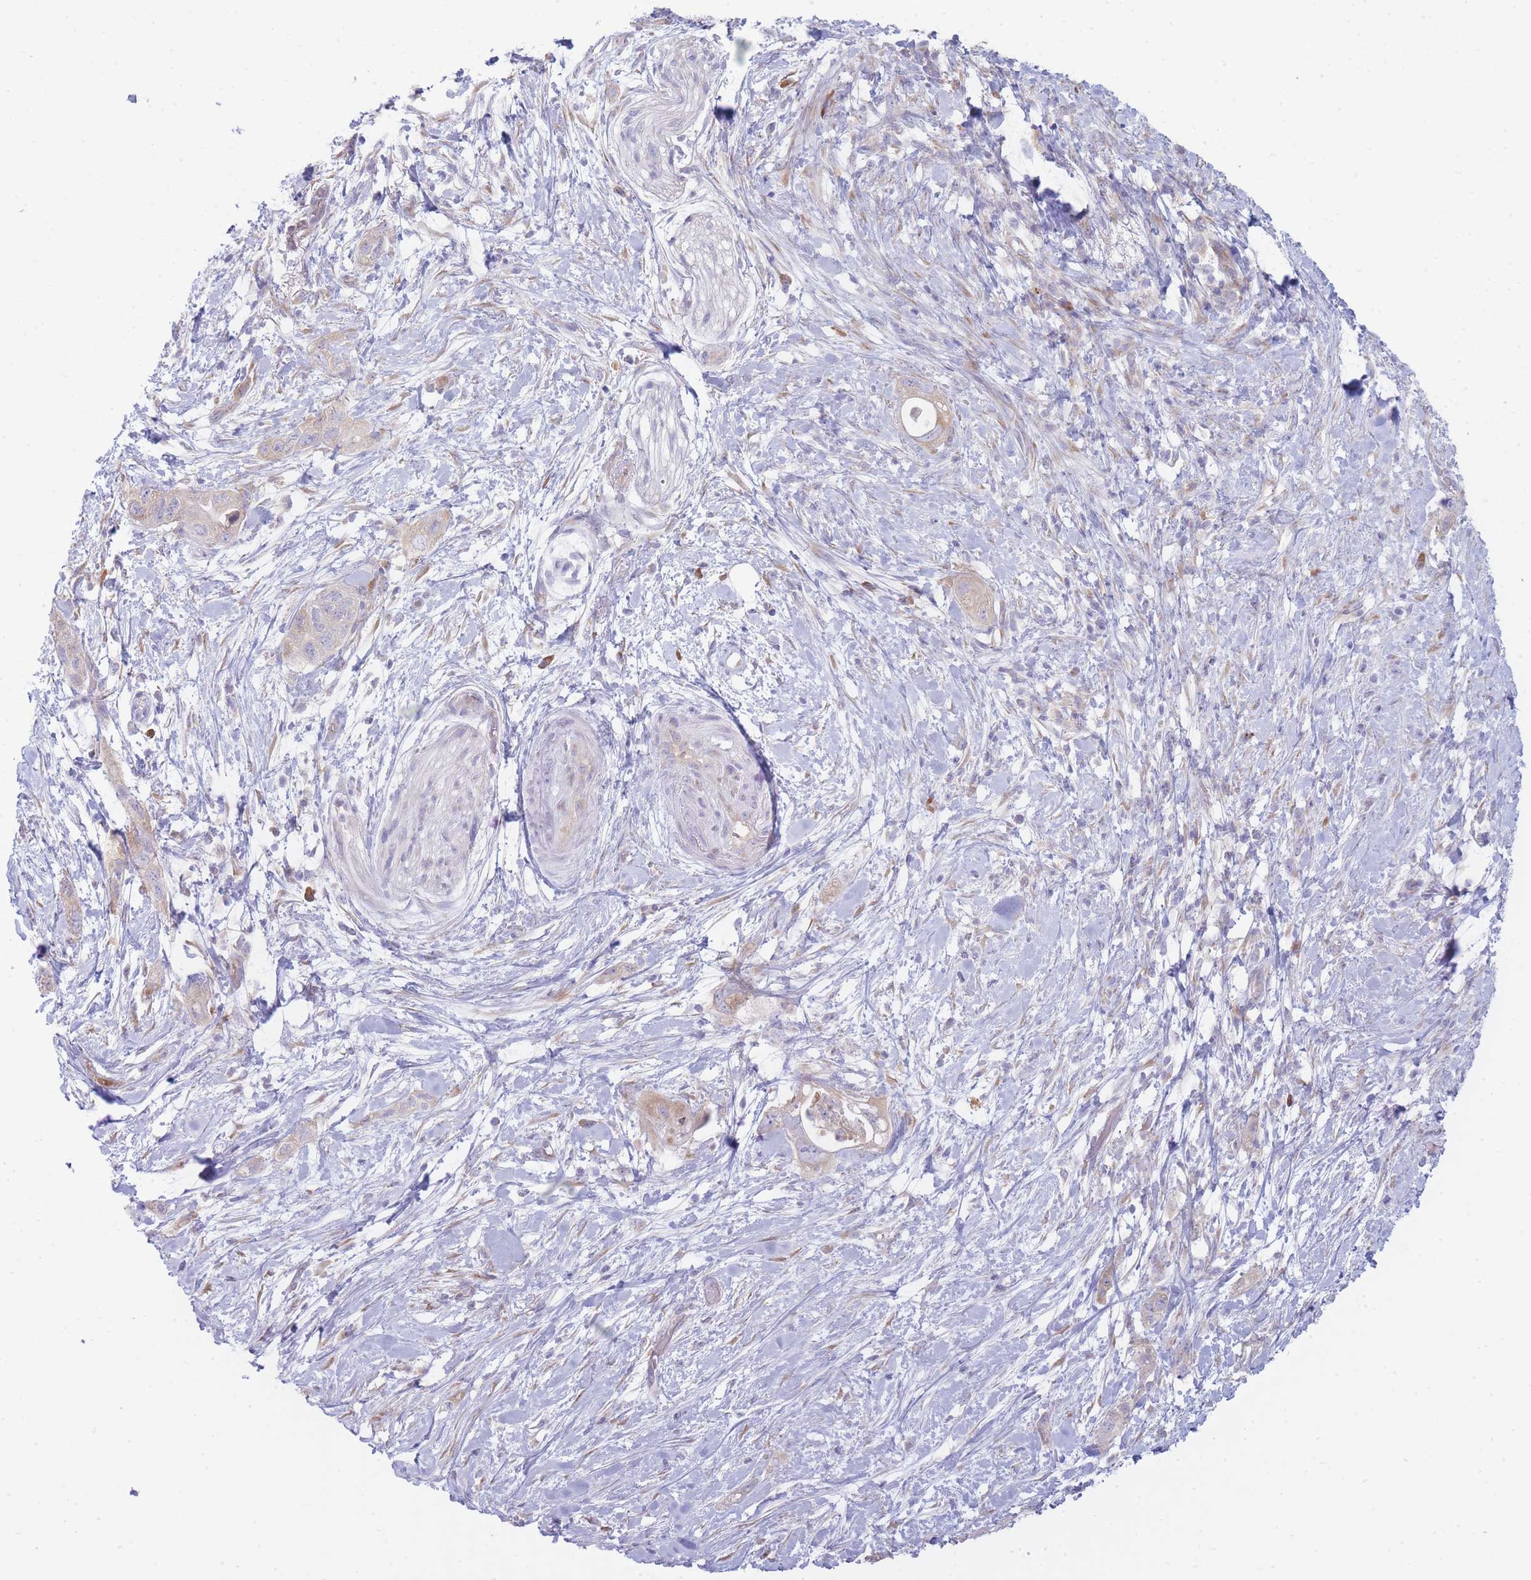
{"staining": {"intensity": "weak", "quantity": "<25%", "location": "cytoplasmic/membranous"}, "tissue": "pancreatic cancer", "cell_type": "Tumor cells", "image_type": "cancer", "snomed": [{"axis": "morphology", "description": "Adenocarcinoma, NOS"}, {"axis": "topography", "description": "Pancreas"}], "caption": "Tumor cells are negative for brown protein staining in pancreatic cancer. The staining is performed using DAB brown chromogen with nuclei counter-stained in using hematoxylin.", "gene": "OR5L2", "patient": {"sex": "female", "age": 72}}